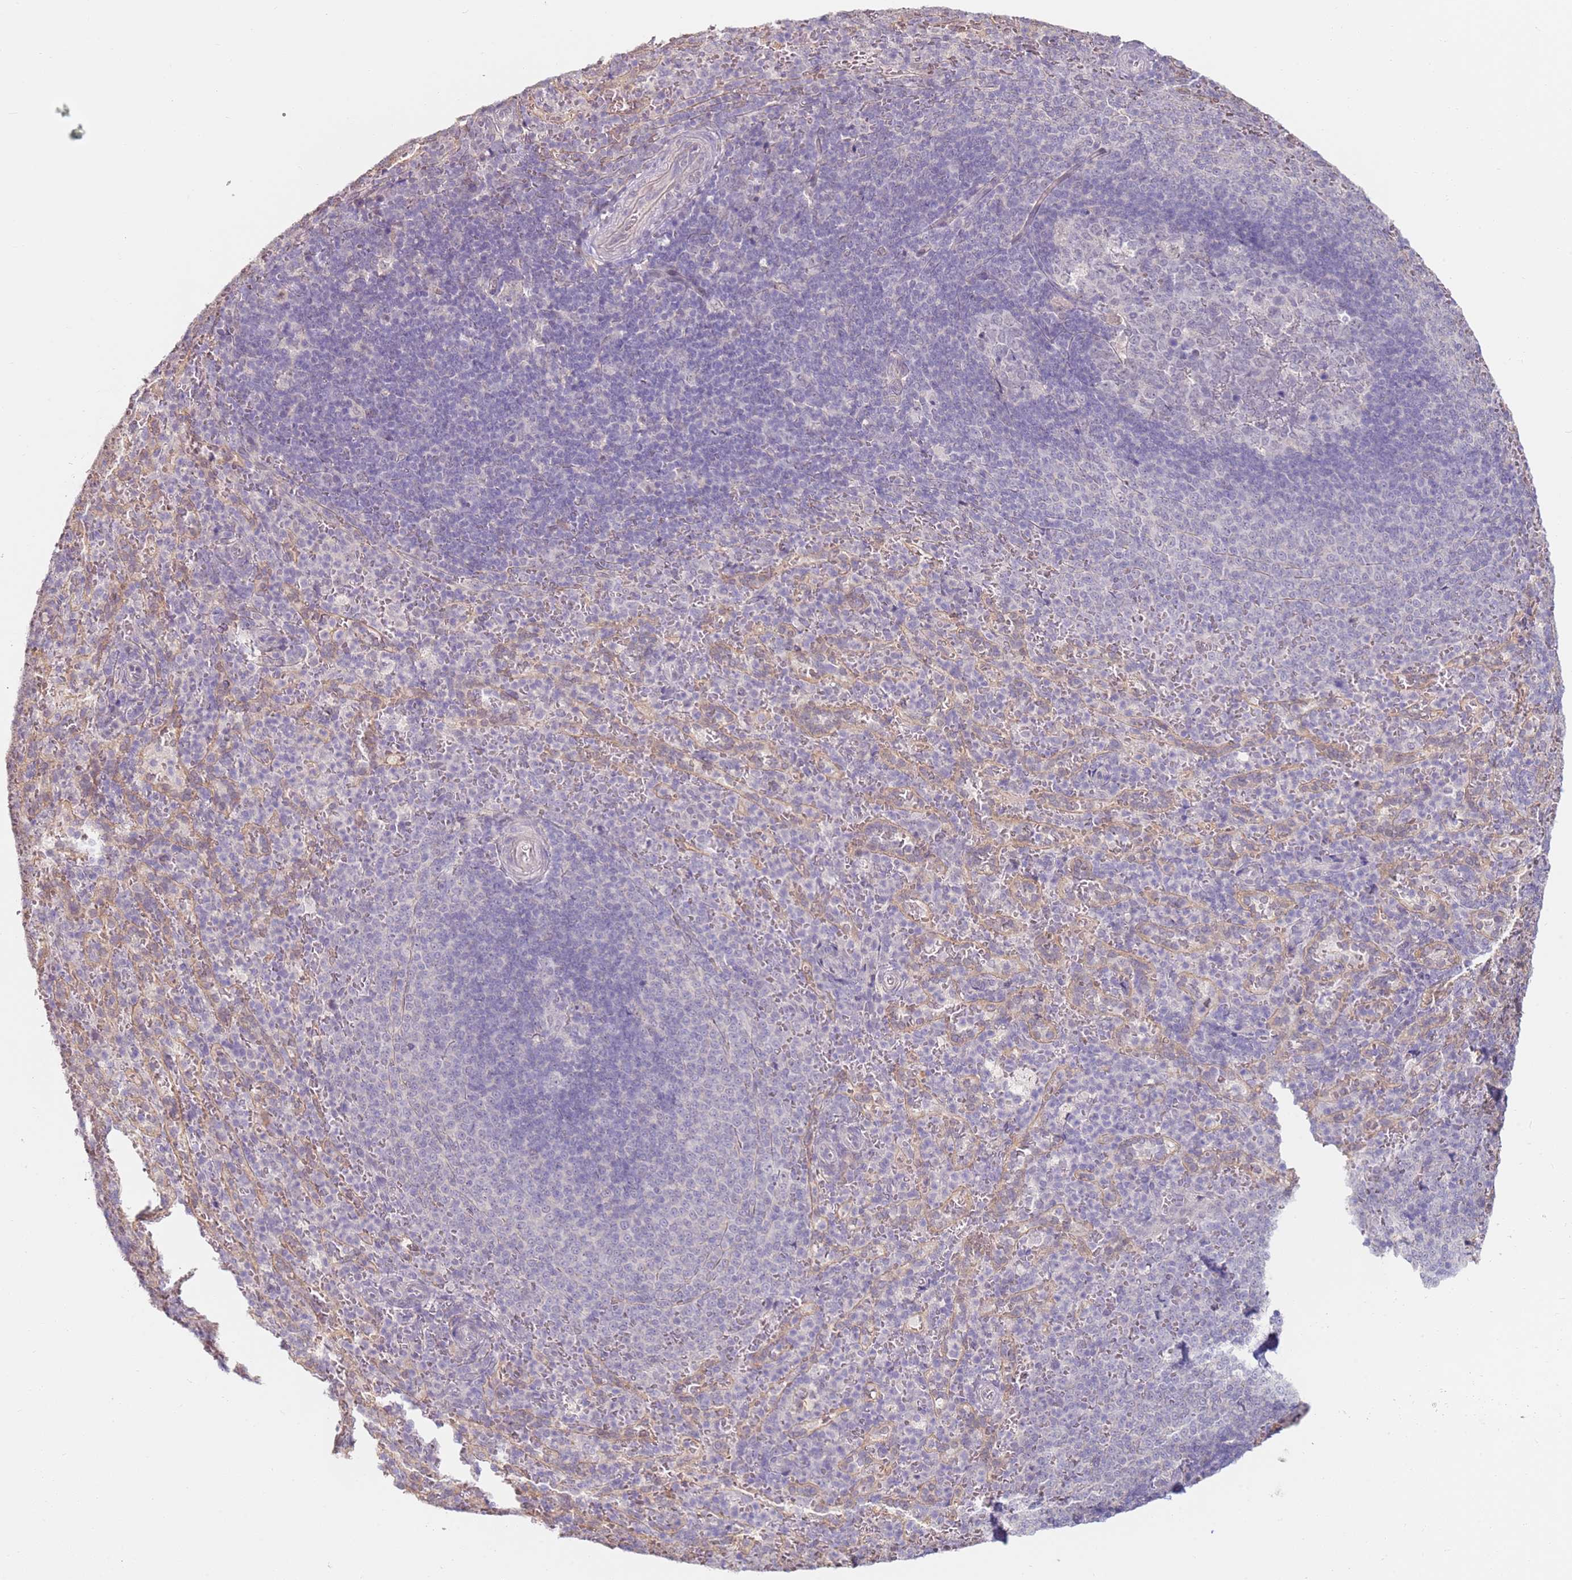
{"staining": {"intensity": "negative", "quantity": "none", "location": "none"}, "tissue": "spleen", "cell_type": "Cells in red pulp", "image_type": "normal", "snomed": [{"axis": "morphology", "description": "Normal tissue, NOS"}, {"axis": "topography", "description": "Spleen"}], "caption": "The photomicrograph exhibits no significant staining in cells in red pulp of spleen. (Brightfield microscopy of DAB (3,3'-diaminobenzidine) immunohistochemistry at high magnification).", "gene": "WDR93", "patient": {"sex": "female", "age": 21}}